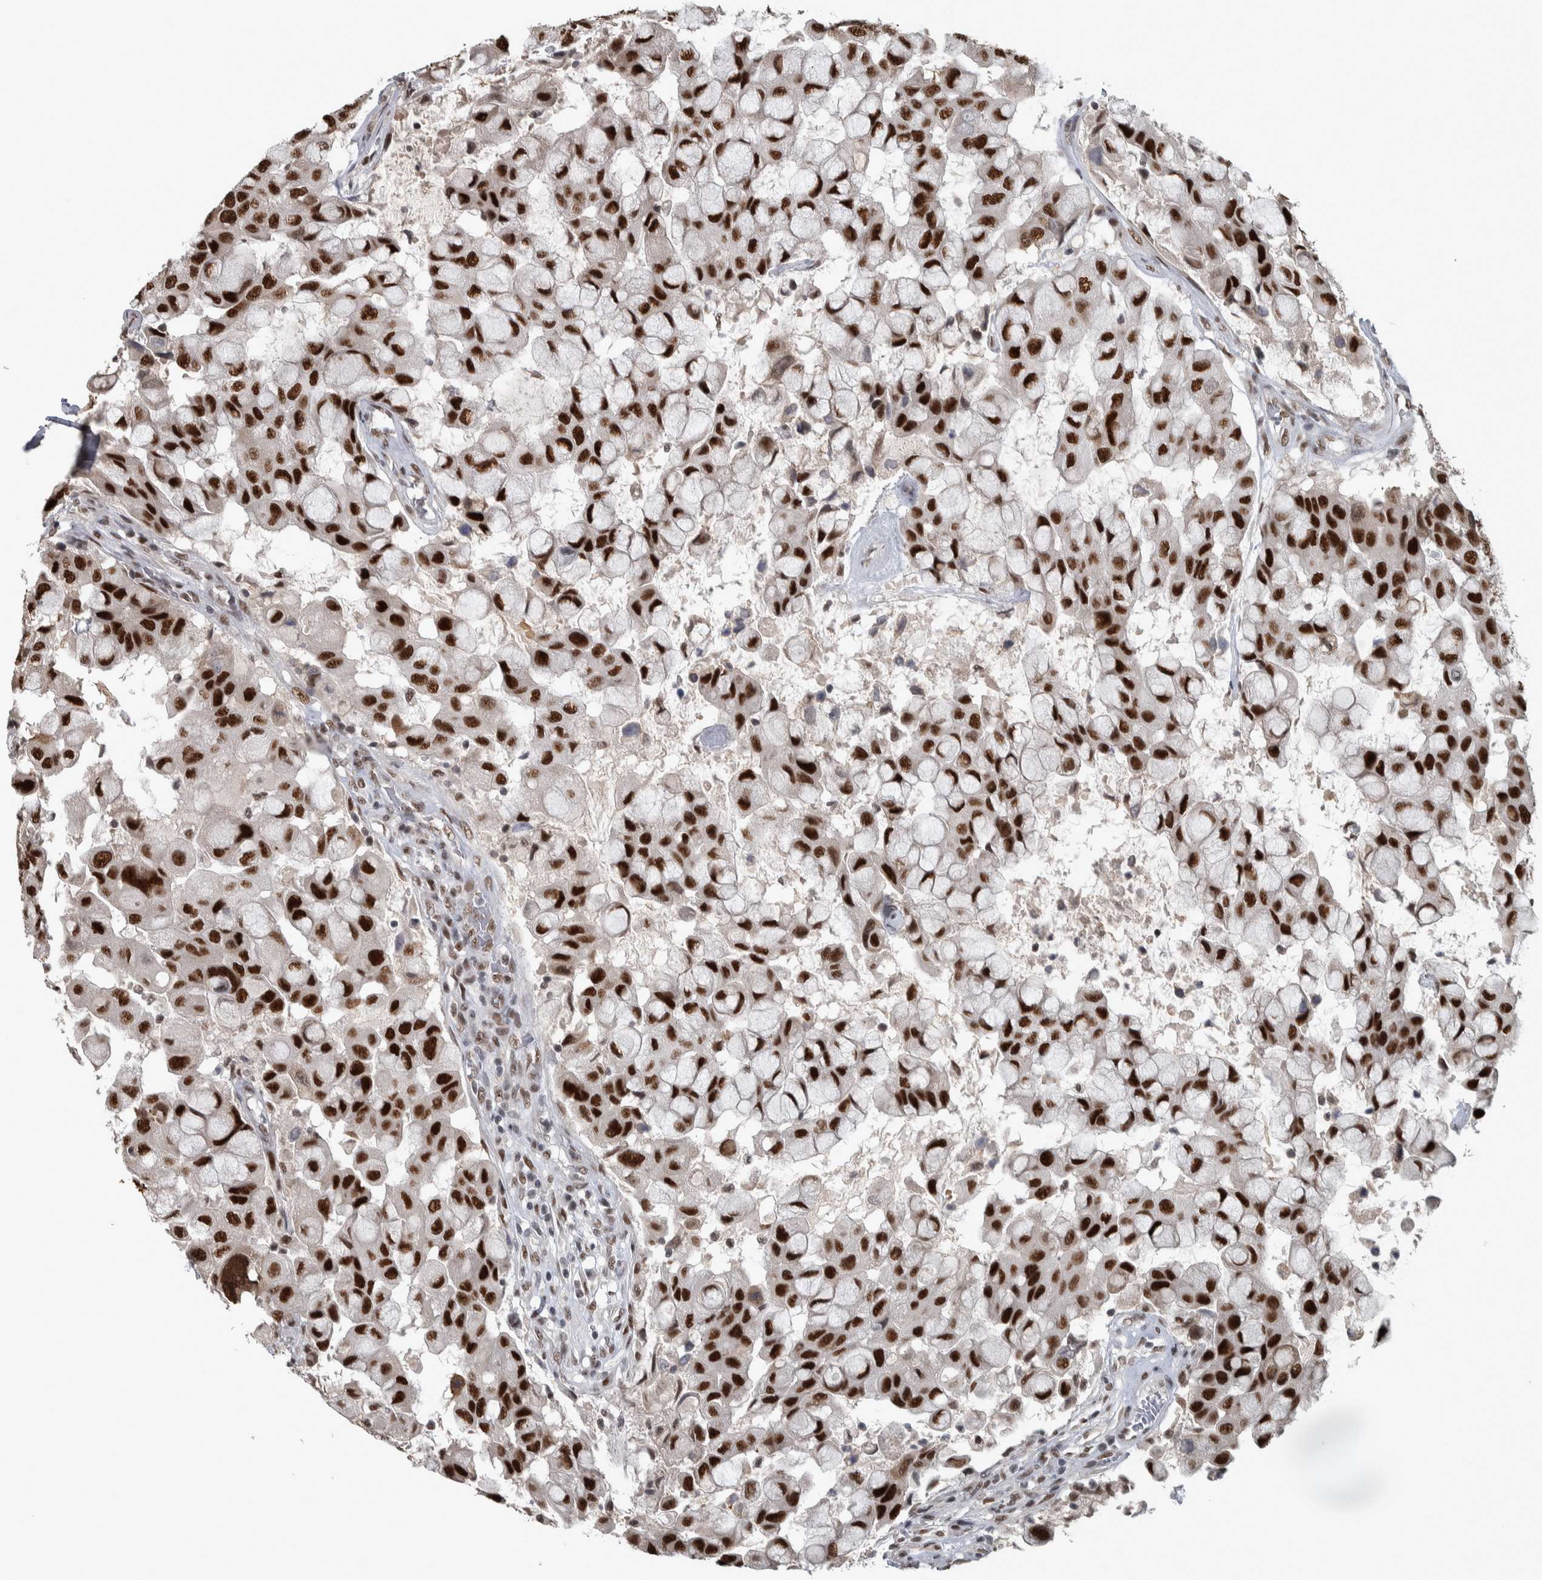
{"staining": {"intensity": "strong", "quantity": ">75%", "location": "nuclear"}, "tissue": "breast cancer", "cell_type": "Tumor cells", "image_type": "cancer", "snomed": [{"axis": "morphology", "description": "Duct carcinoma"}, {"axis": "topography", "description": "Breast"}], "caption": "Immunohistochemistry photomicrograph of neoplastic tissue: human breast cancer stained using immunohistochemistry reveals high levels of strong protein expression localized specifically in the nuclear of tumor cells, appearing as a nuclear brown color.", "gene": "DDX42", "patient": {"sex": "female", "age": 27}}